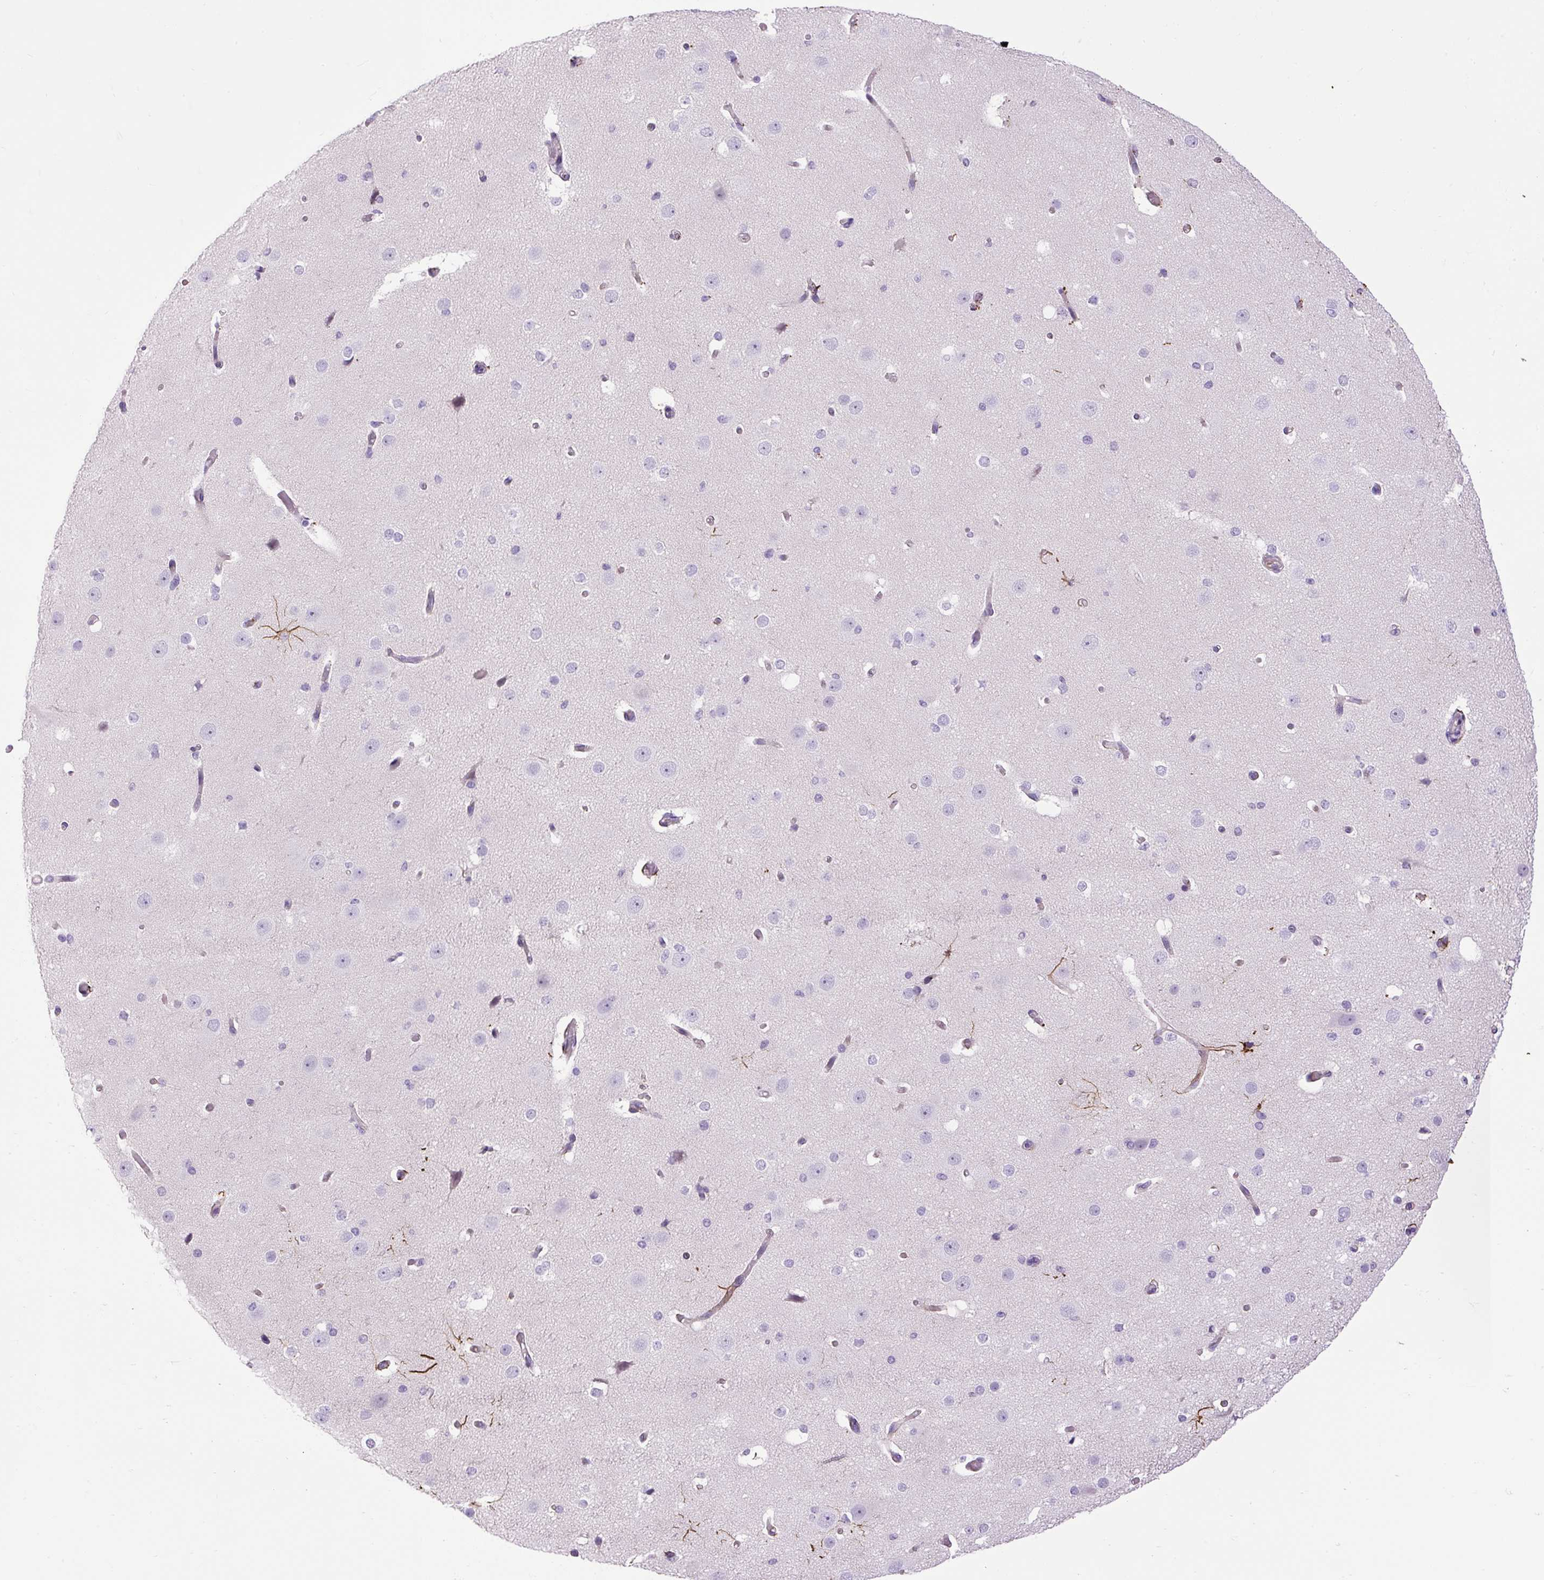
{"staining": {"intensity": "weak", "quantity": "<25%", "location": "cytoplasmic/membranous"}, "tissue": "cerebral cortex", "cell_type": "Endothelial cells", "image_type": "normal", "snomed": [{"axis": "morphology", "description": "Normal tissue, NOS"}, {"axis": "morphology", "description": "Inflammation, NOS"}, {"axis": "topography", "description": "Cerebral cortex"}], "caption": "This is a photomicrograph of IHC staining of unremarkable cerebral cortex, which shows no staining in endothelial cells. (DAB IHC visualized using brightfield microscopy, high magnification).", "gene": "VWA7", "patient": {"sex": "male", "age": 6}}